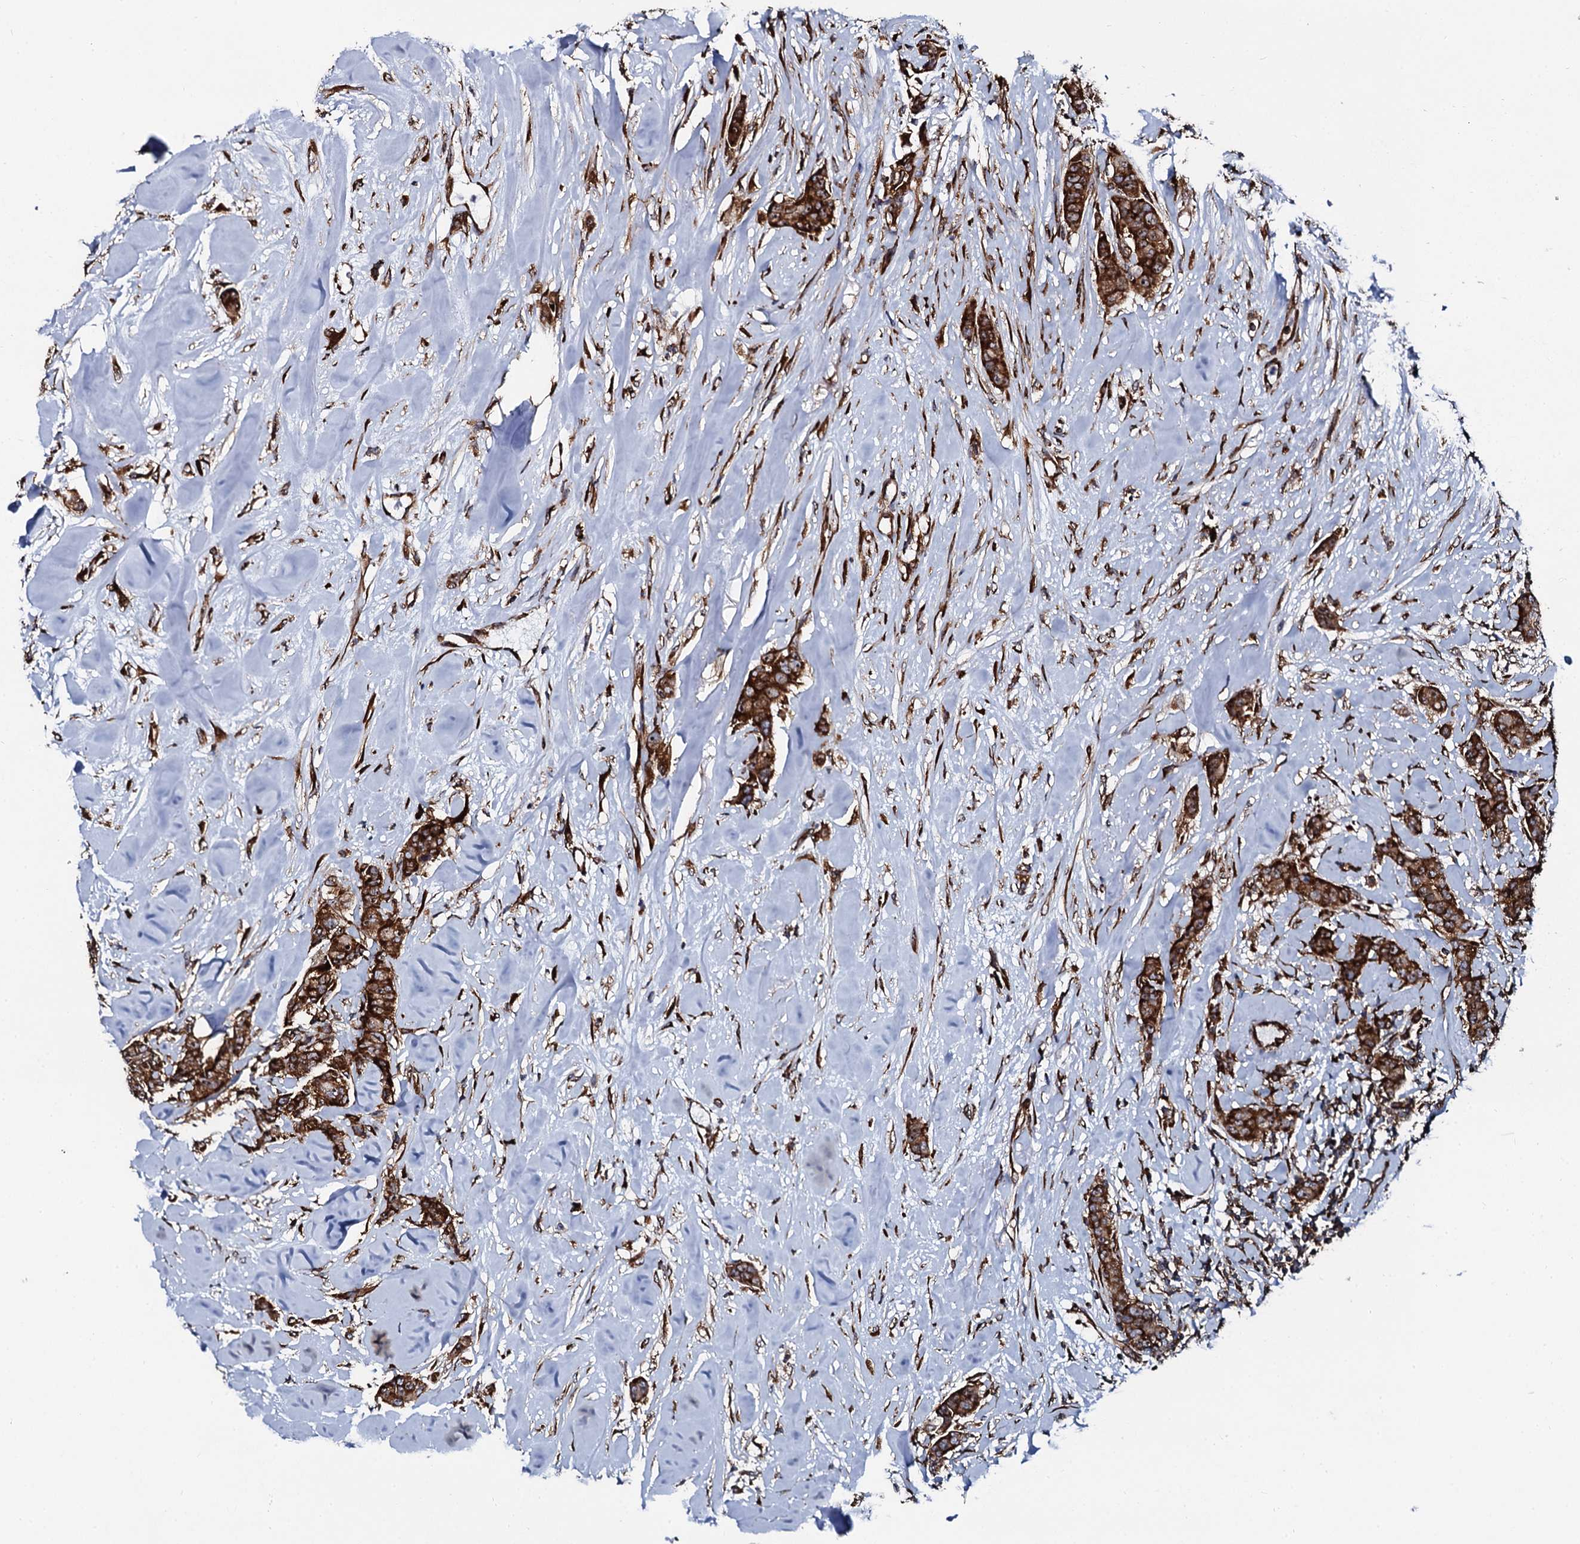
{"staining": {"intensity": "strong", "quantity": ">75%", "location": "cytoplasmic/membranous,nuclear"}, "tissue": "breast cancer", "cell_type": "Tumor cells", "image_type": "cancer", "snomed": [{"axis": "morphology", "description": "Duct carcinoma"}, {"axis": "topography", "description": "Breast"}], "caption": "Immunohistochemistry (IHC) (DAB (3,3'-diaminobenzidine)) staining of human infiltrating ductal carcinoma (breast) exhibits strong cytoplasmic/membranous and nuclear protein expression in approximately >75% of tumor cells.", "gene": "SPTY2D1", "patient": {"sex": "female", "age": 40}}